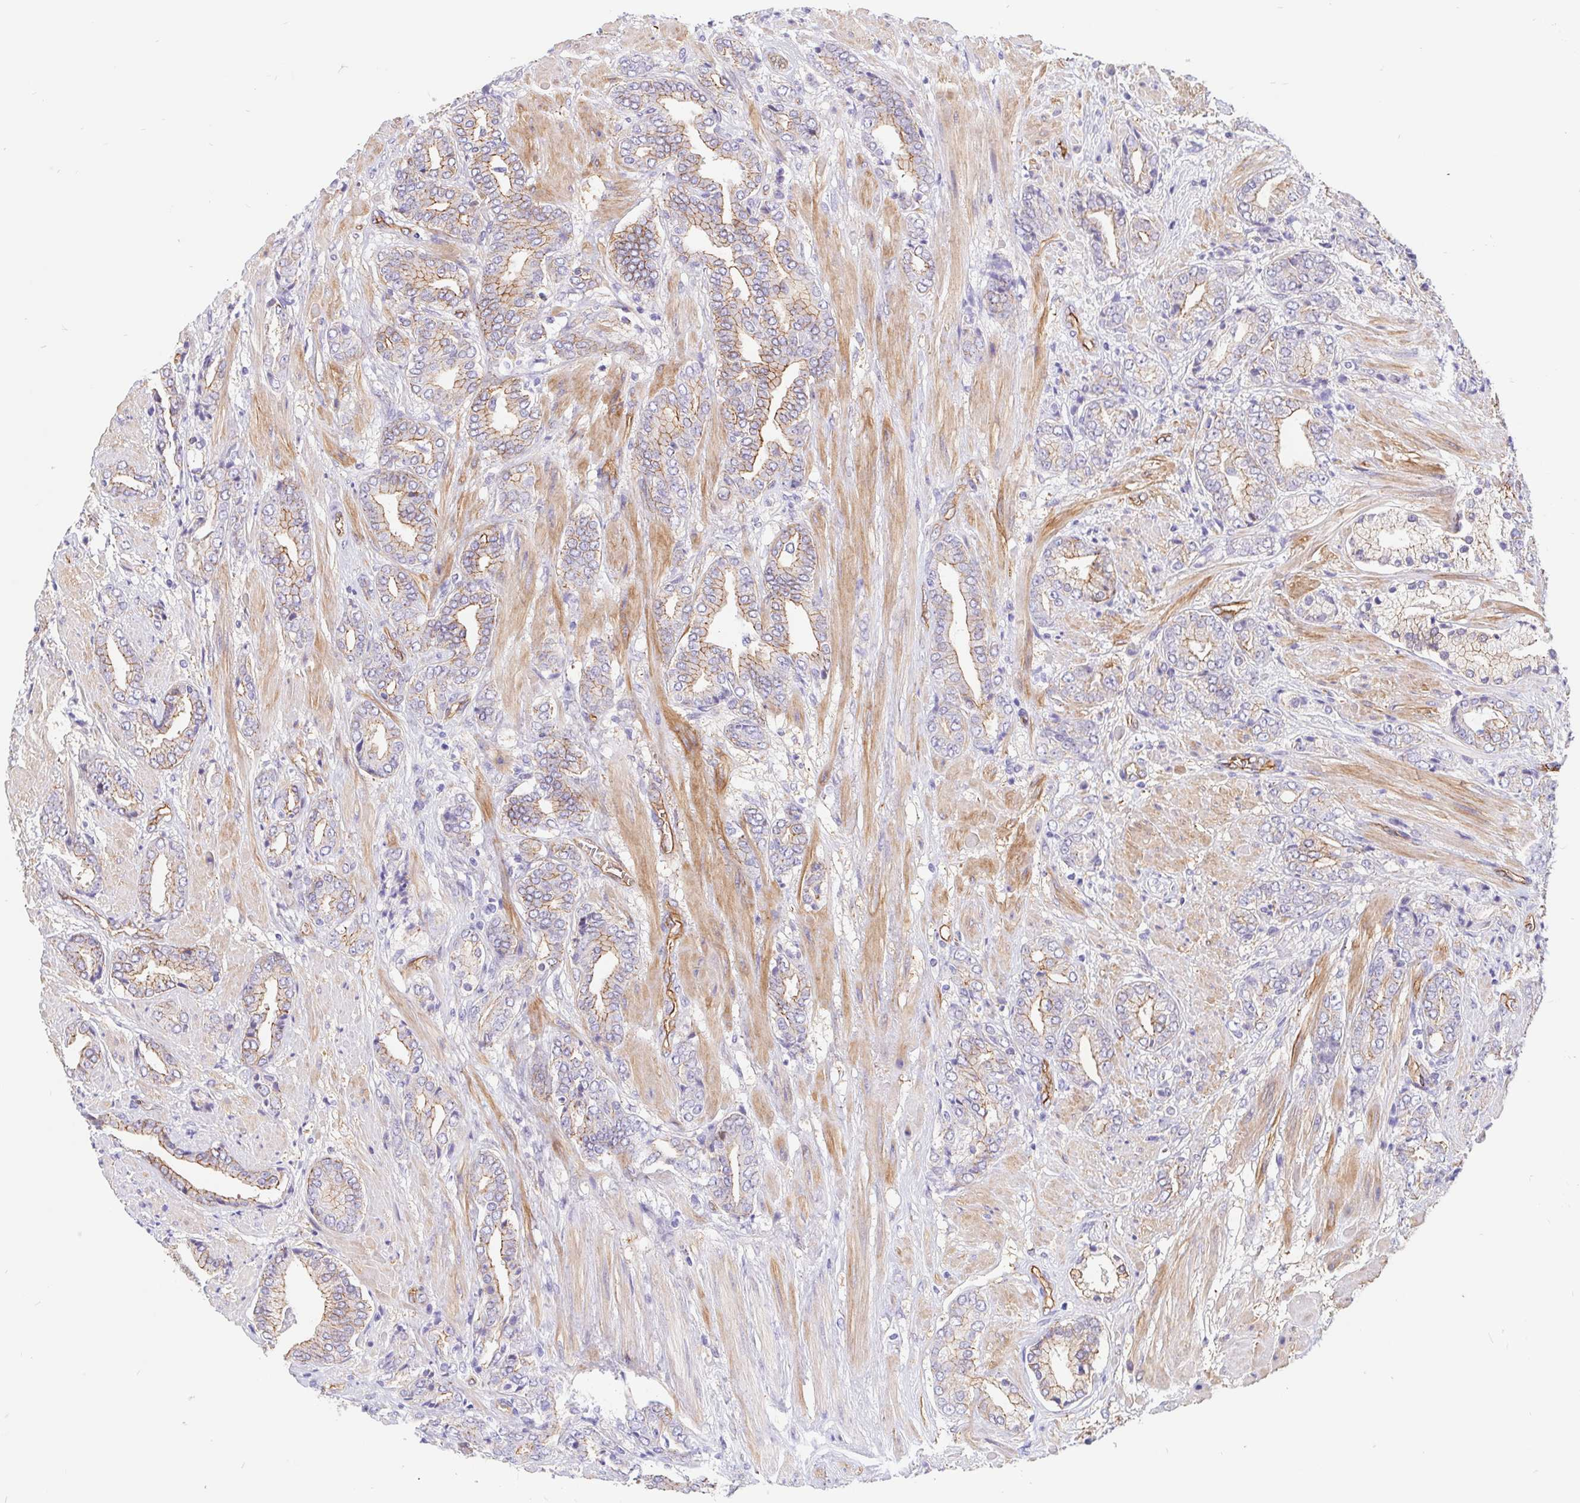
{"staining": {"intensity": "moderate", "quantity": "25%-75%", "location": "cytoplasmic/membranous"}, "tissue": "prostate cancer", "cell_type": "Tumor cells", "image_type": "cancer", "snomed": [{"axis": "morphology", "description": "Adenocarcinoma, High grade"}, {"axis": "topography", "description": "Prostate"}], "caption": "Immunohistochemical staining of adenocarcinoma (high-grade) (prostate) exhibits medium levels of moderate cytoplasmic/membranous protein expression in about 25%-75% of tumor cells.", "gene": "LIMCH1", "patient": {"sex": "male", "age": 56}}